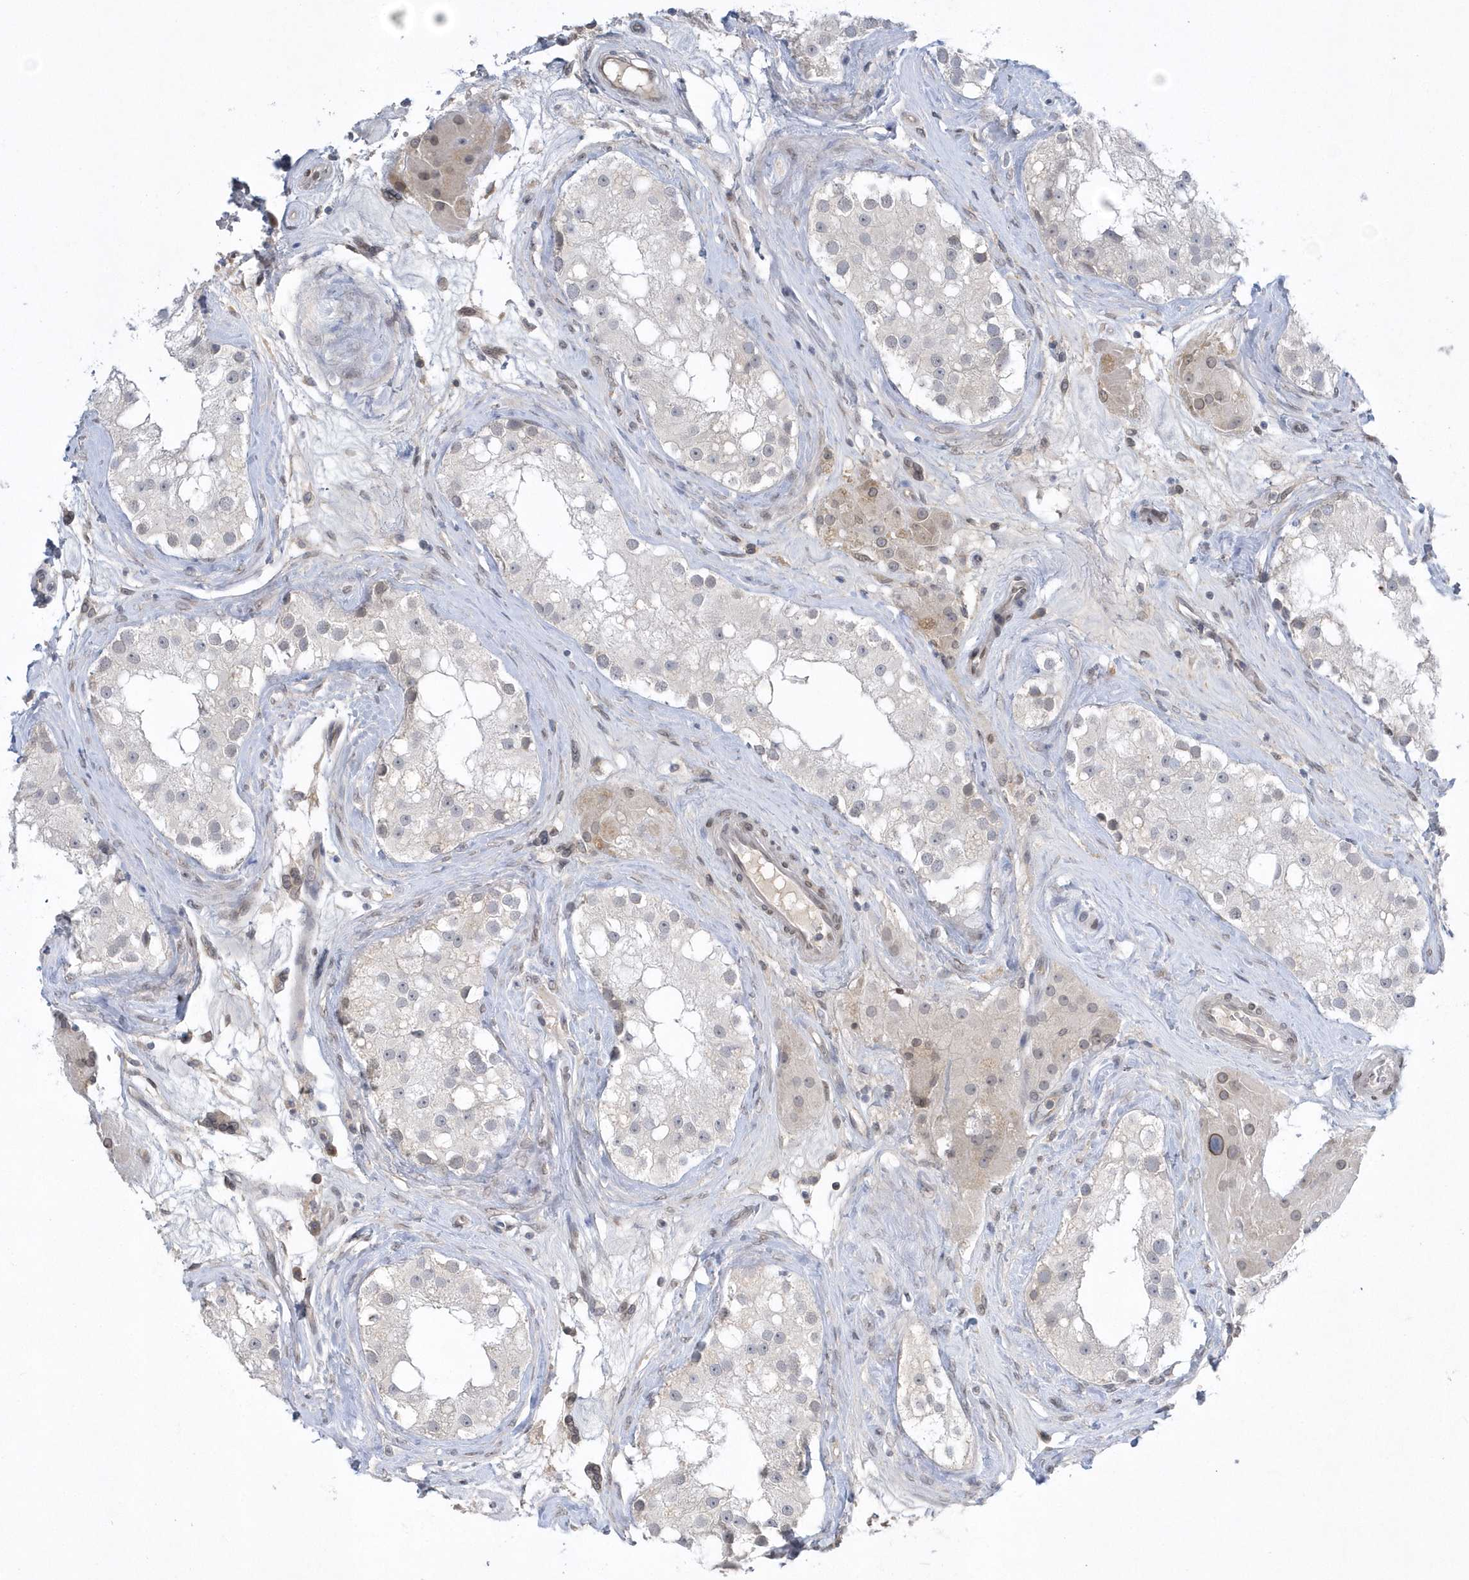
{"staining": {"intensity": "negative", "quantity": "none", "location": "none"}, "tissue": "testis", "cell_type": "Cells in seminiferous ducts", "image_type": "normal", "snomed": [{"axis": "morphology", "description": "Normal tissue, NOS"}, {"axis": "topography", "description": "Testis"}], "caption": "Cells in seminiferous ducts are negative for protein expression in normal human testis.", "gene": "ZC3H12D", "patient": {"sex": "male", "age": 84}}